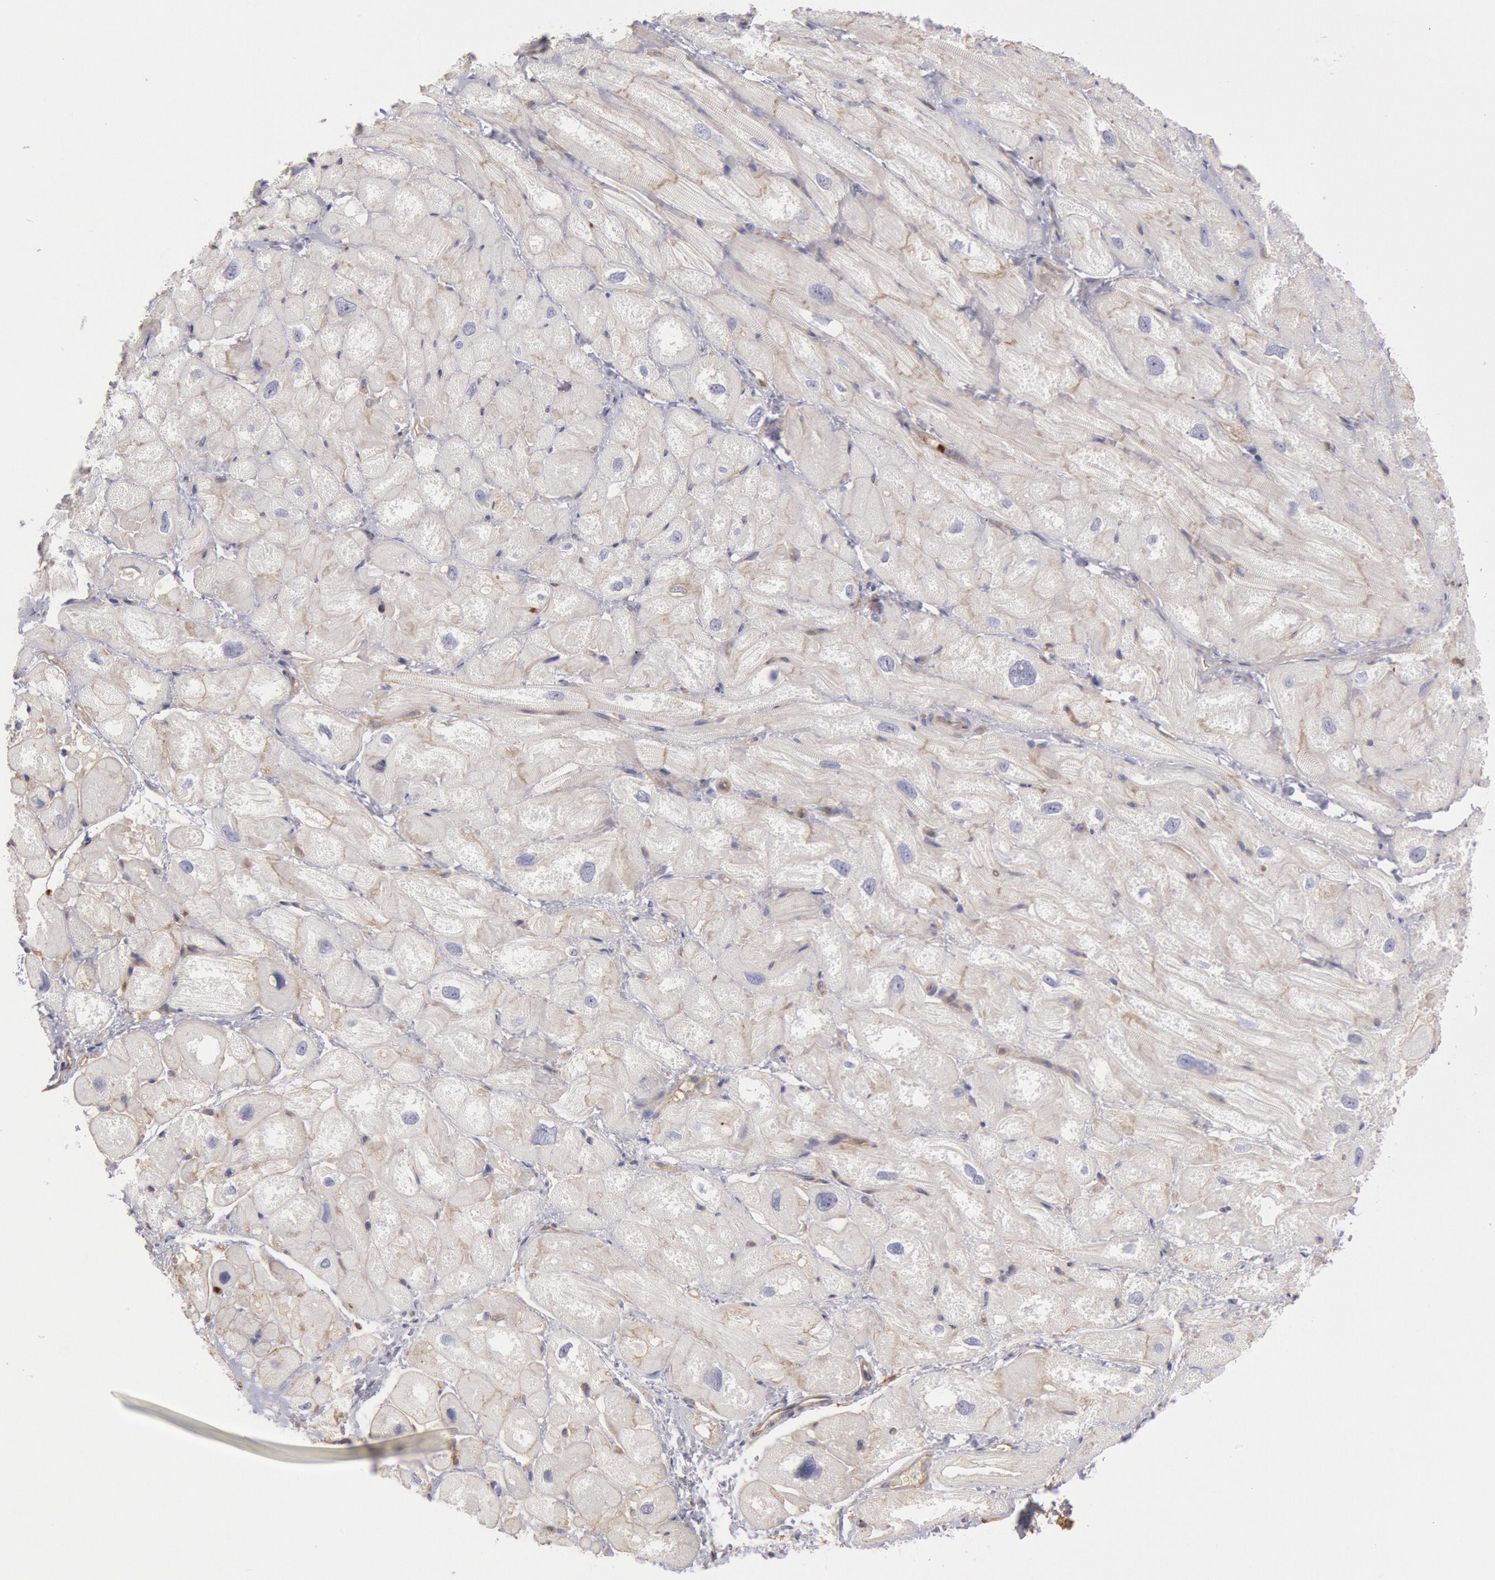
{"staining": {"intensity": "weak", "quantity": "<25%", "location": "cytoplasmic/membranous"}, "tissue": "heart muscle", "cell_type": "Cardiomyocytes", "image_type": "normal", "snomed": [{"axis": "morphology", "description": "Normal tissue, NOS"}, {"axis": "topography", "description": "Heart"}], "caption": "The immunohistochemistry image has no significant positivity in cardiomyocytes of heart muscle.", "gene": "SNAP23", "patient": {"sex": "male", "age": 49}}